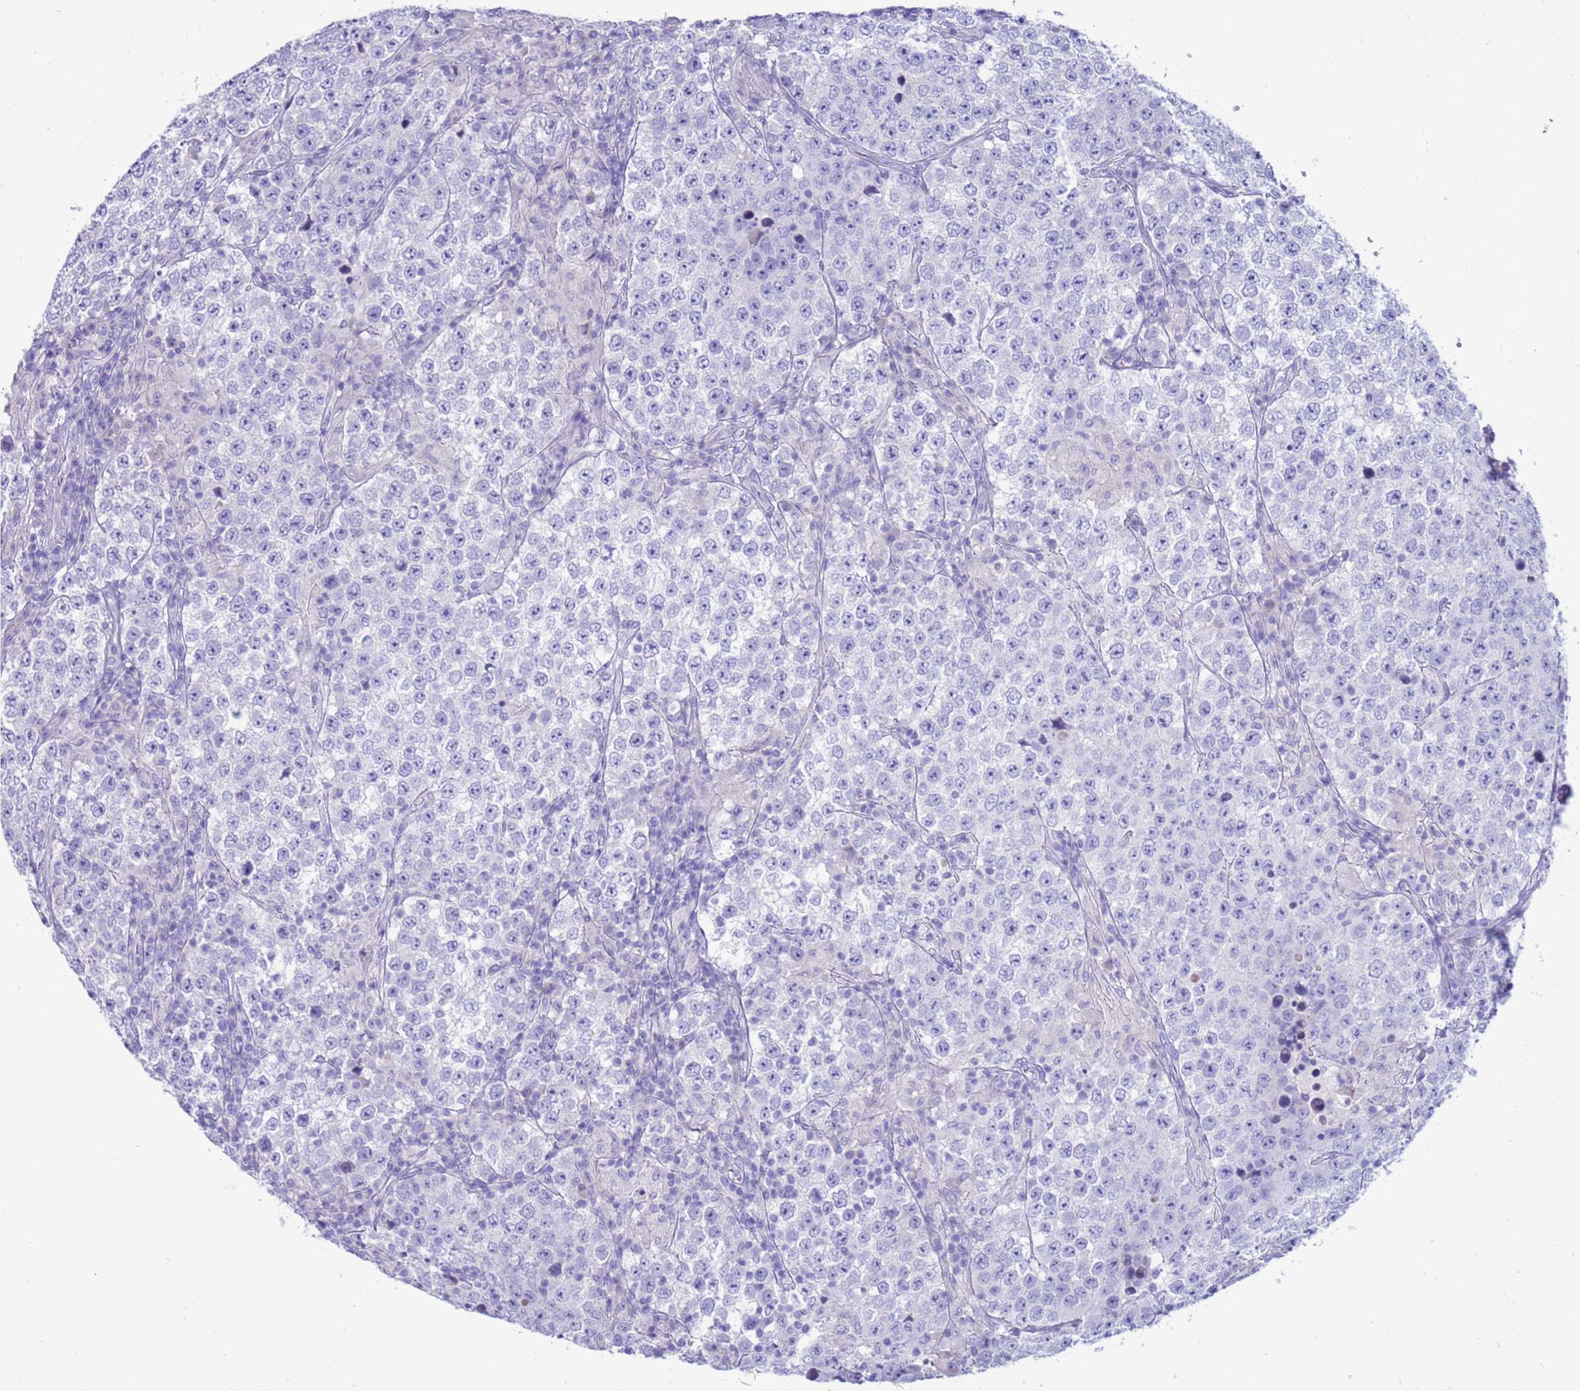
{"staining": {"intensity": "negative", "quantity": "none", "location": "none"}, "tissue": "testis cancer", "cell_type": "Tumor cells", "image_type": "cancer", "snomed": [{"axis": "morphology", "description": "Normal tissue, NOS"}, {"axis": "morphology", "description": "Urothelial carcinoma, High grade"}, {"axis": "morphology", "description": "Seminoma, NOS"}, {"axis": "morphology", "description": "Carcinoma, Embryonal, NOS"}, {"axis": "topography", "description": "Urinary bladder"}, {"axis": "topography", "description": "Testis"}], "caption": "An immunohistochemistry histopathology image of testis cancer (urothelial carcinoma (high-grade)) is shown. There is no staining in tumor cells of testis cancer (urothelial carcinoma (high-grade)).", "gene": "PDE10A", "patient": {"sex": "male", "age": 41}}